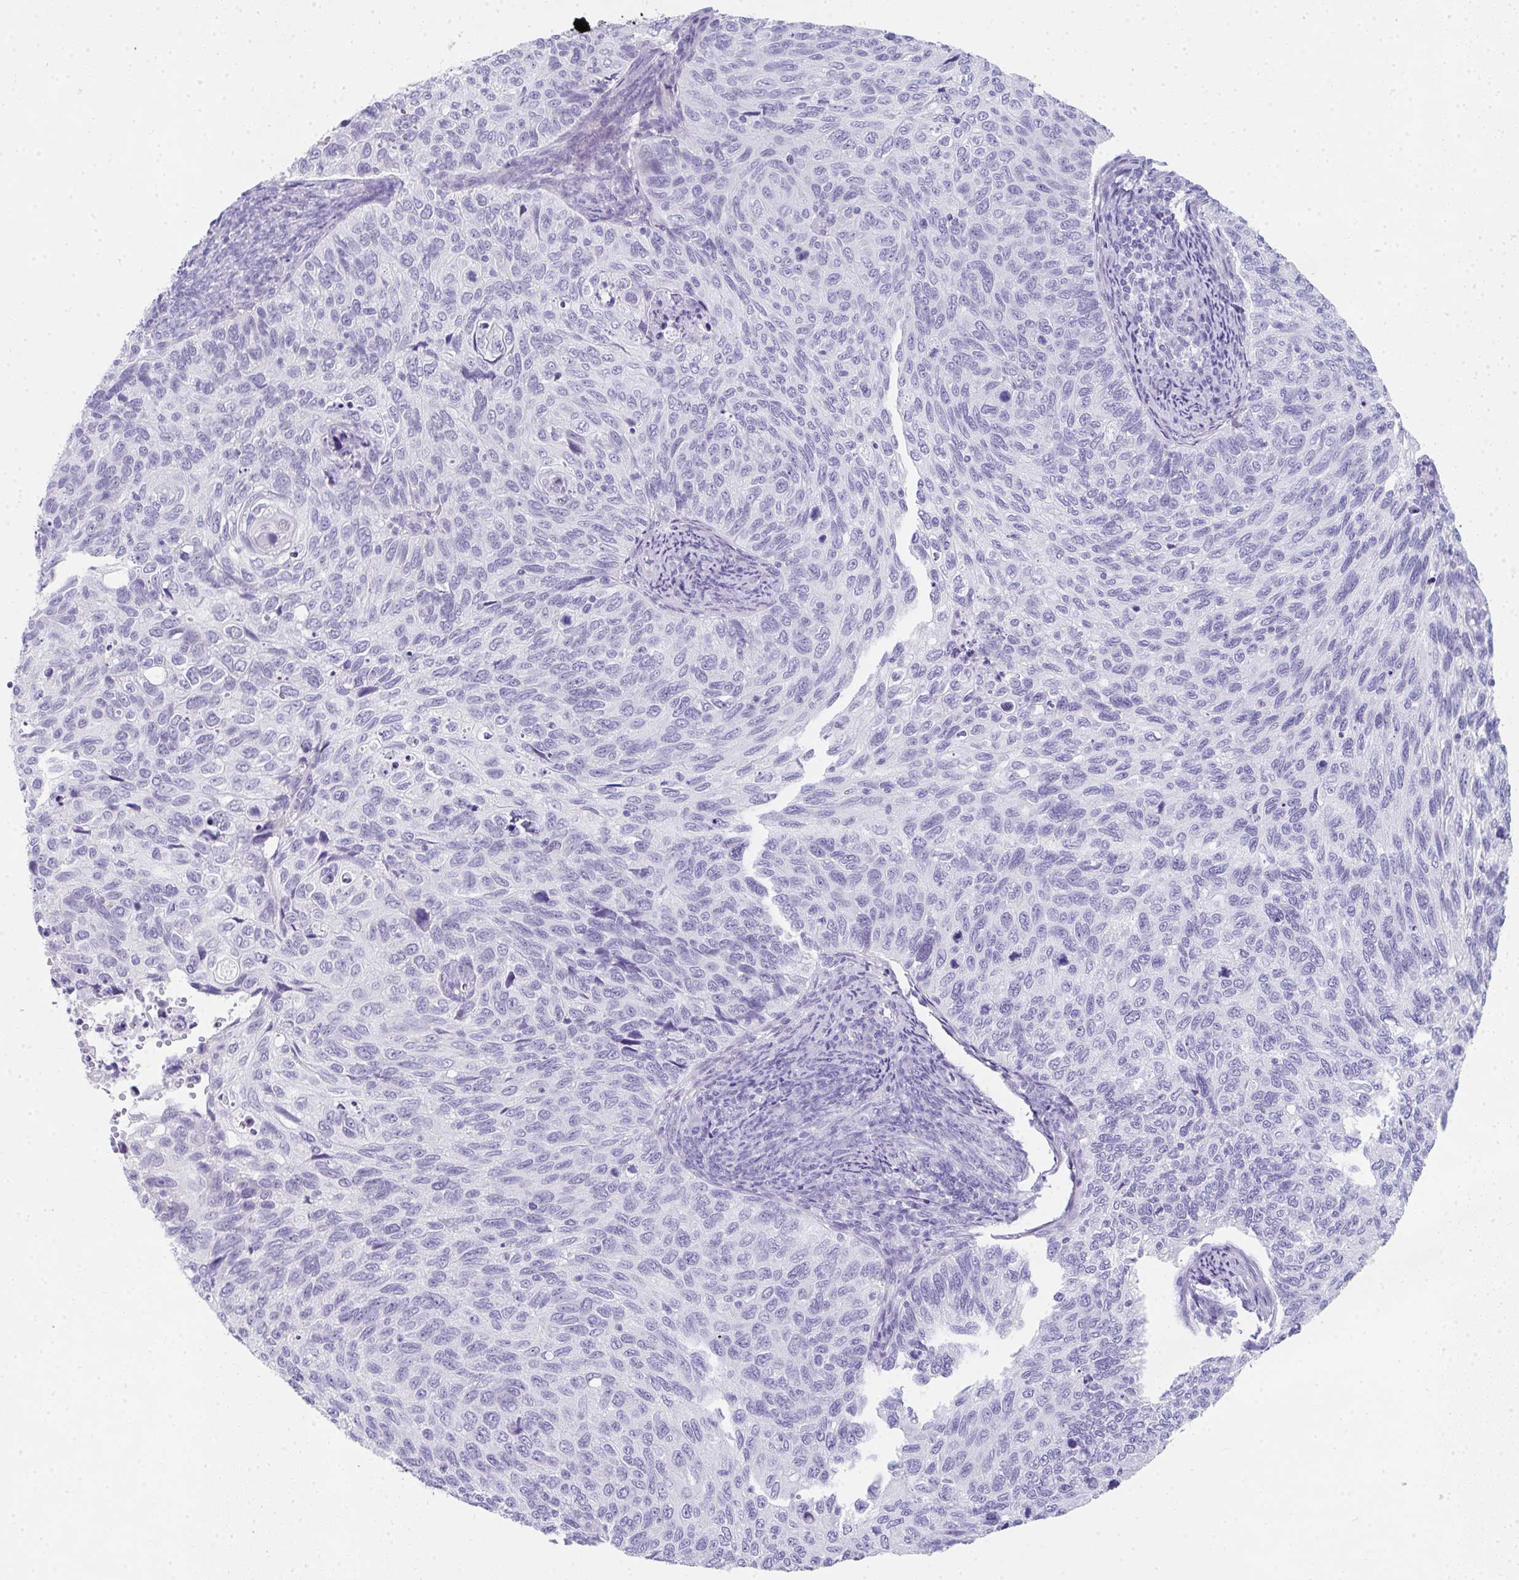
{"staining": {"intensity": "negative", "quantity": "none", "location": "none"}, "tissue": "cervical cancer", "cell_type": "Tumor cells", "image_type": "cancer", "snomed": [{"axis": "morphology", "description": "Squamous cell carcinoma, NOS"}, {"axis": "topography", "description": "Cervix"}], "caption": "The image demonstrates no significant staining in tumor cells of cervical cancer.", "gene": "RLF", "patient": {"sex": "female", "age": 70}}